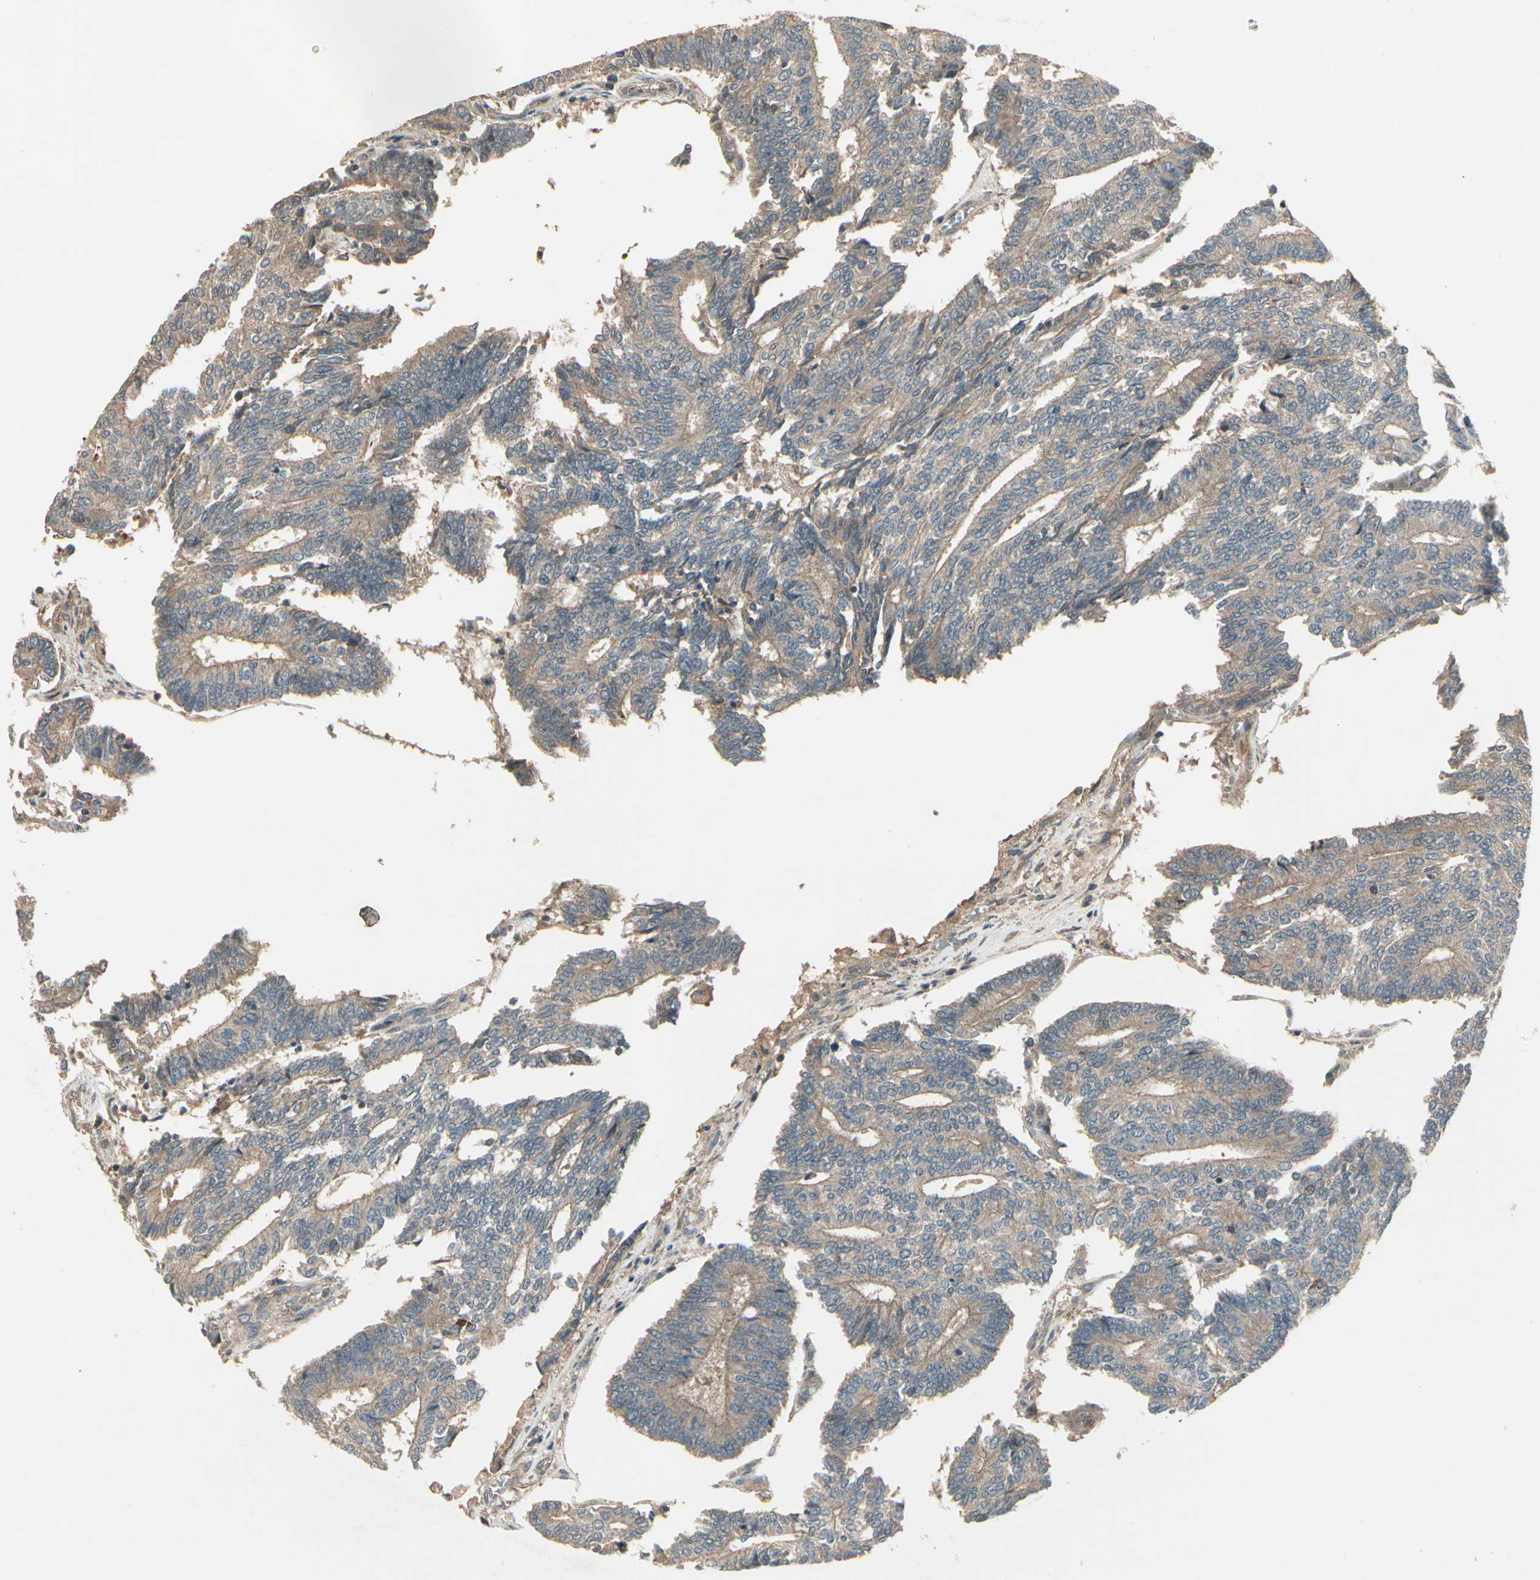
{"staining": {"intensity": "moderate", "quantity": ">75%", "location": "cytoplasmic/membranous"}, "tissue": "prostate cancer", "cell_type": "Tumor cells", "image_type": "cancer", "snomed": [{"axis": "morphology", "description": "Adenocarcinoma, High grade"}, {"axis": "topography", "description": "Prostate"}], "caption": "Immunohistochemistry (IHC) photomicrograph of human prostate cancer (adenocarcinoma (high-grade)) stained for a protein (brown), which exhibits medium levels of moderate cytoplasmic/membranous staining in about >75% of tumor cells.", "gene": "ACVR1", "patient": {"sex": "male", "age": 55}}